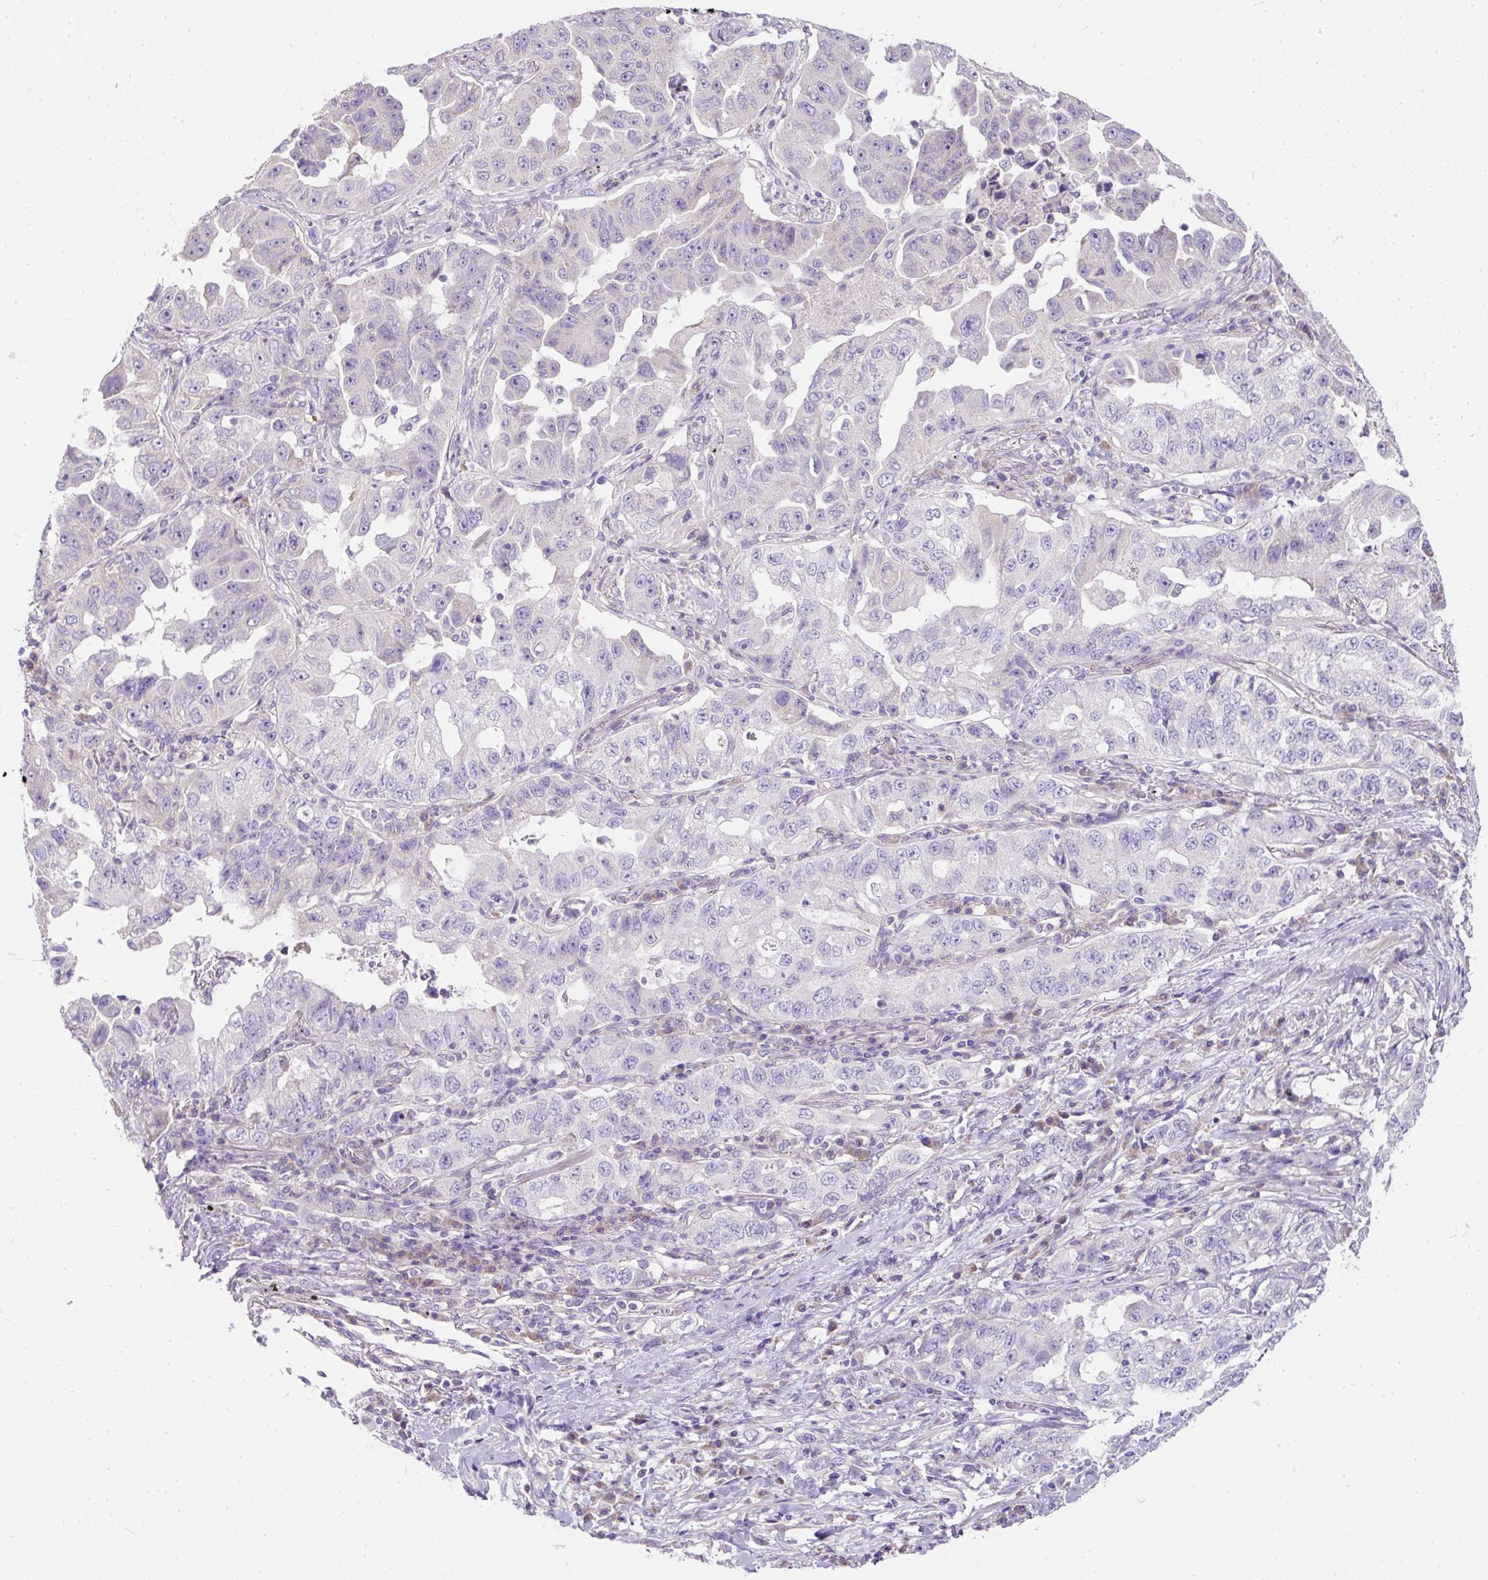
{"staining": {"intensity": "negative", "quantity": "none", "location": "none"}, "tissue": "lung cancer", "cell_type": "Tumor cells", "image_type": "cancer", "snomed": [{"axis": "morphology", "description": "Adenocarcinoma, NOS"}, {"axis": "topography", "description": "Lung"}], "caption": "Tumor cells are negative for brown protein staining in lung cancer. Nuclei are stained in blue.", "gene": "SUSD5", "patient": {"sex": "female", "age": 51}}